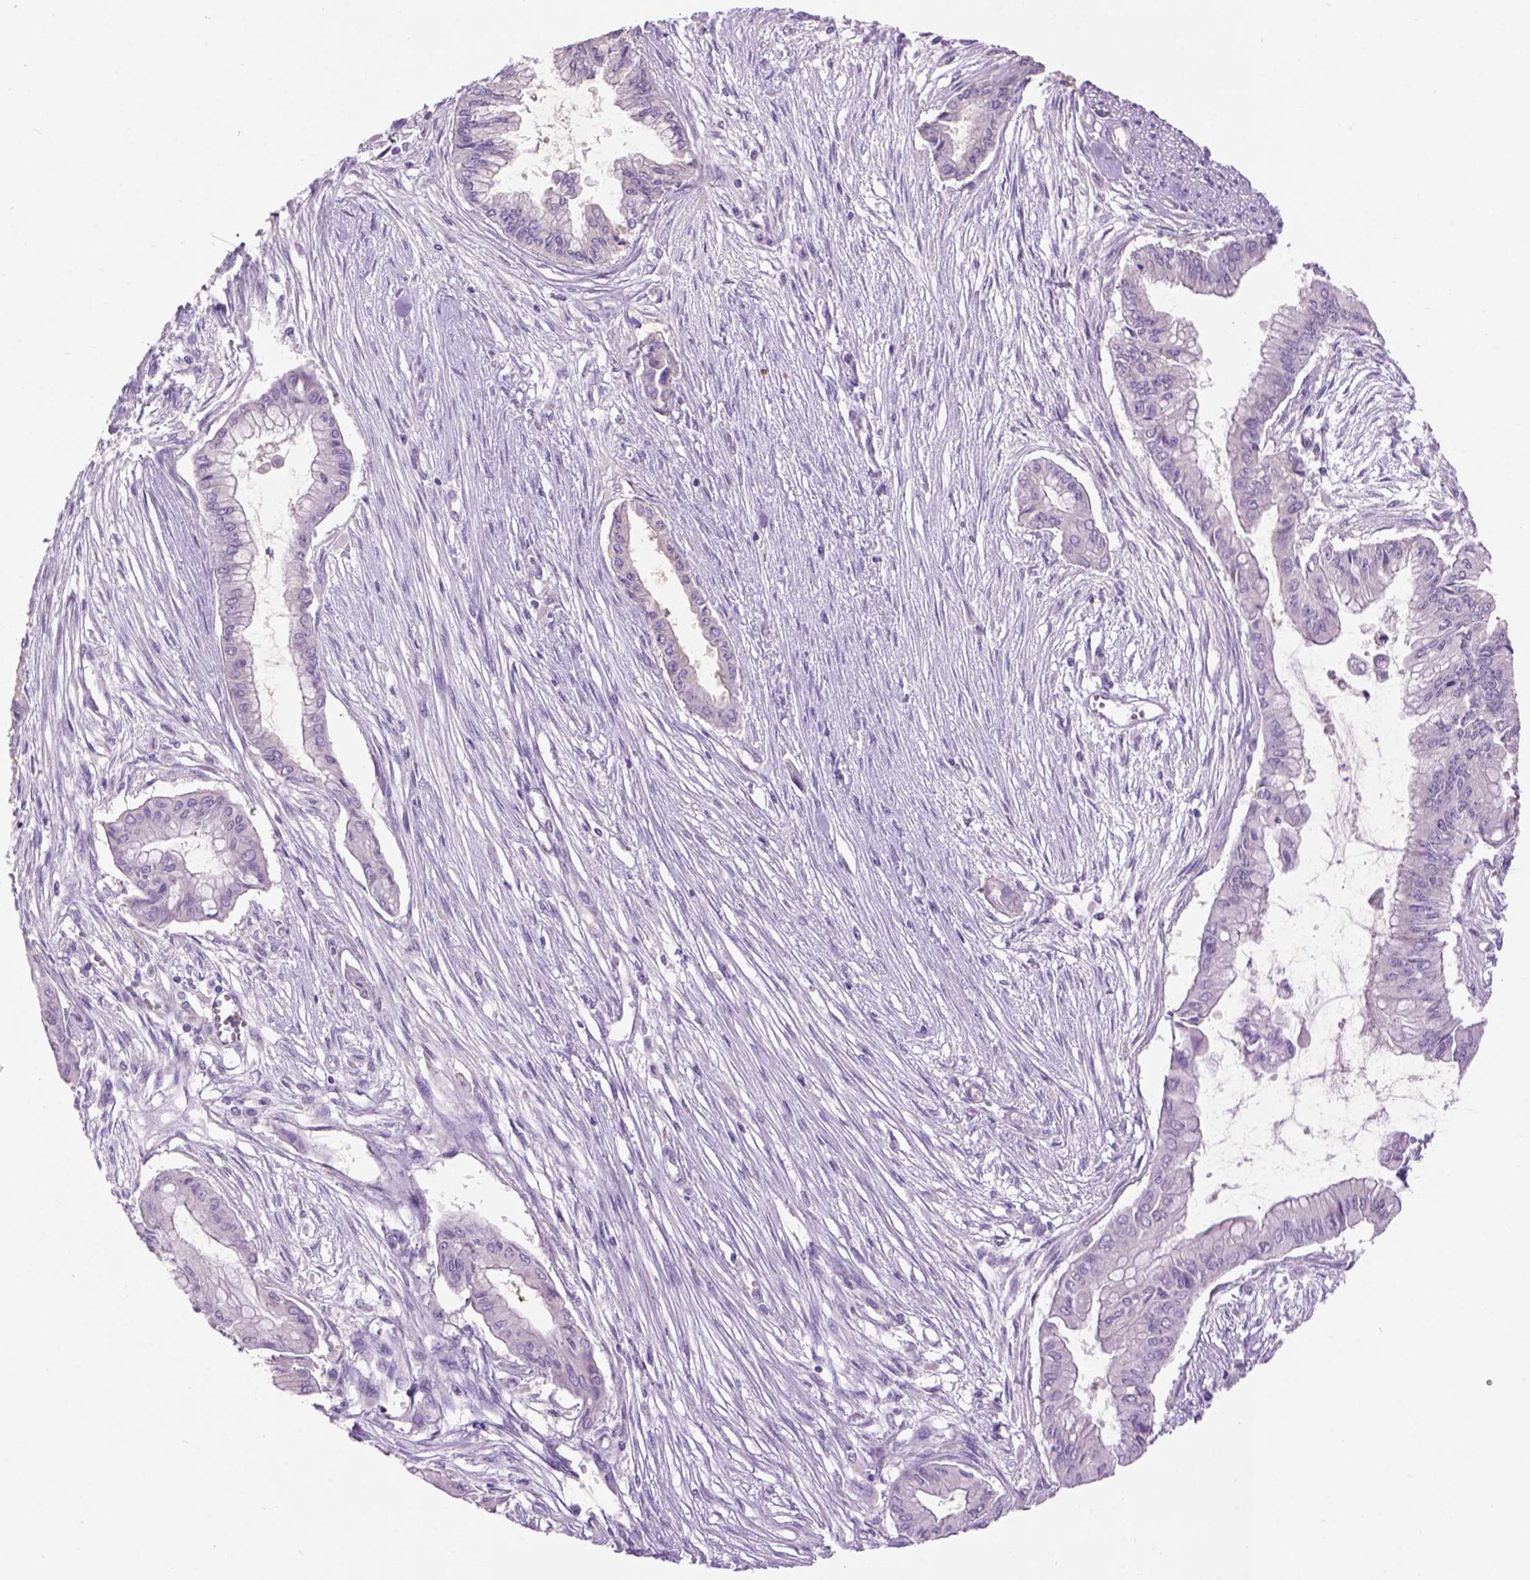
{"staining": {"intensity": "negative", "quantity": "none", "location": "none"}, "tissue": "pancreatic cancer", "cell_type": "Tumor cells", "image_type": "cancer", "snomed": [{"axis": "morphology", "description": "Adenocarcinoma, NOS"}, {"axis": "topography", "description": "Pancreas"}], "caption": "This is an immunohistochemistry (IHC) histopathology image of adenocarcinoma (pancreatic). There is no staining in tumor cells.", "gene": "CRYBA4", "patient": {"sex": "female", "age": 68}}